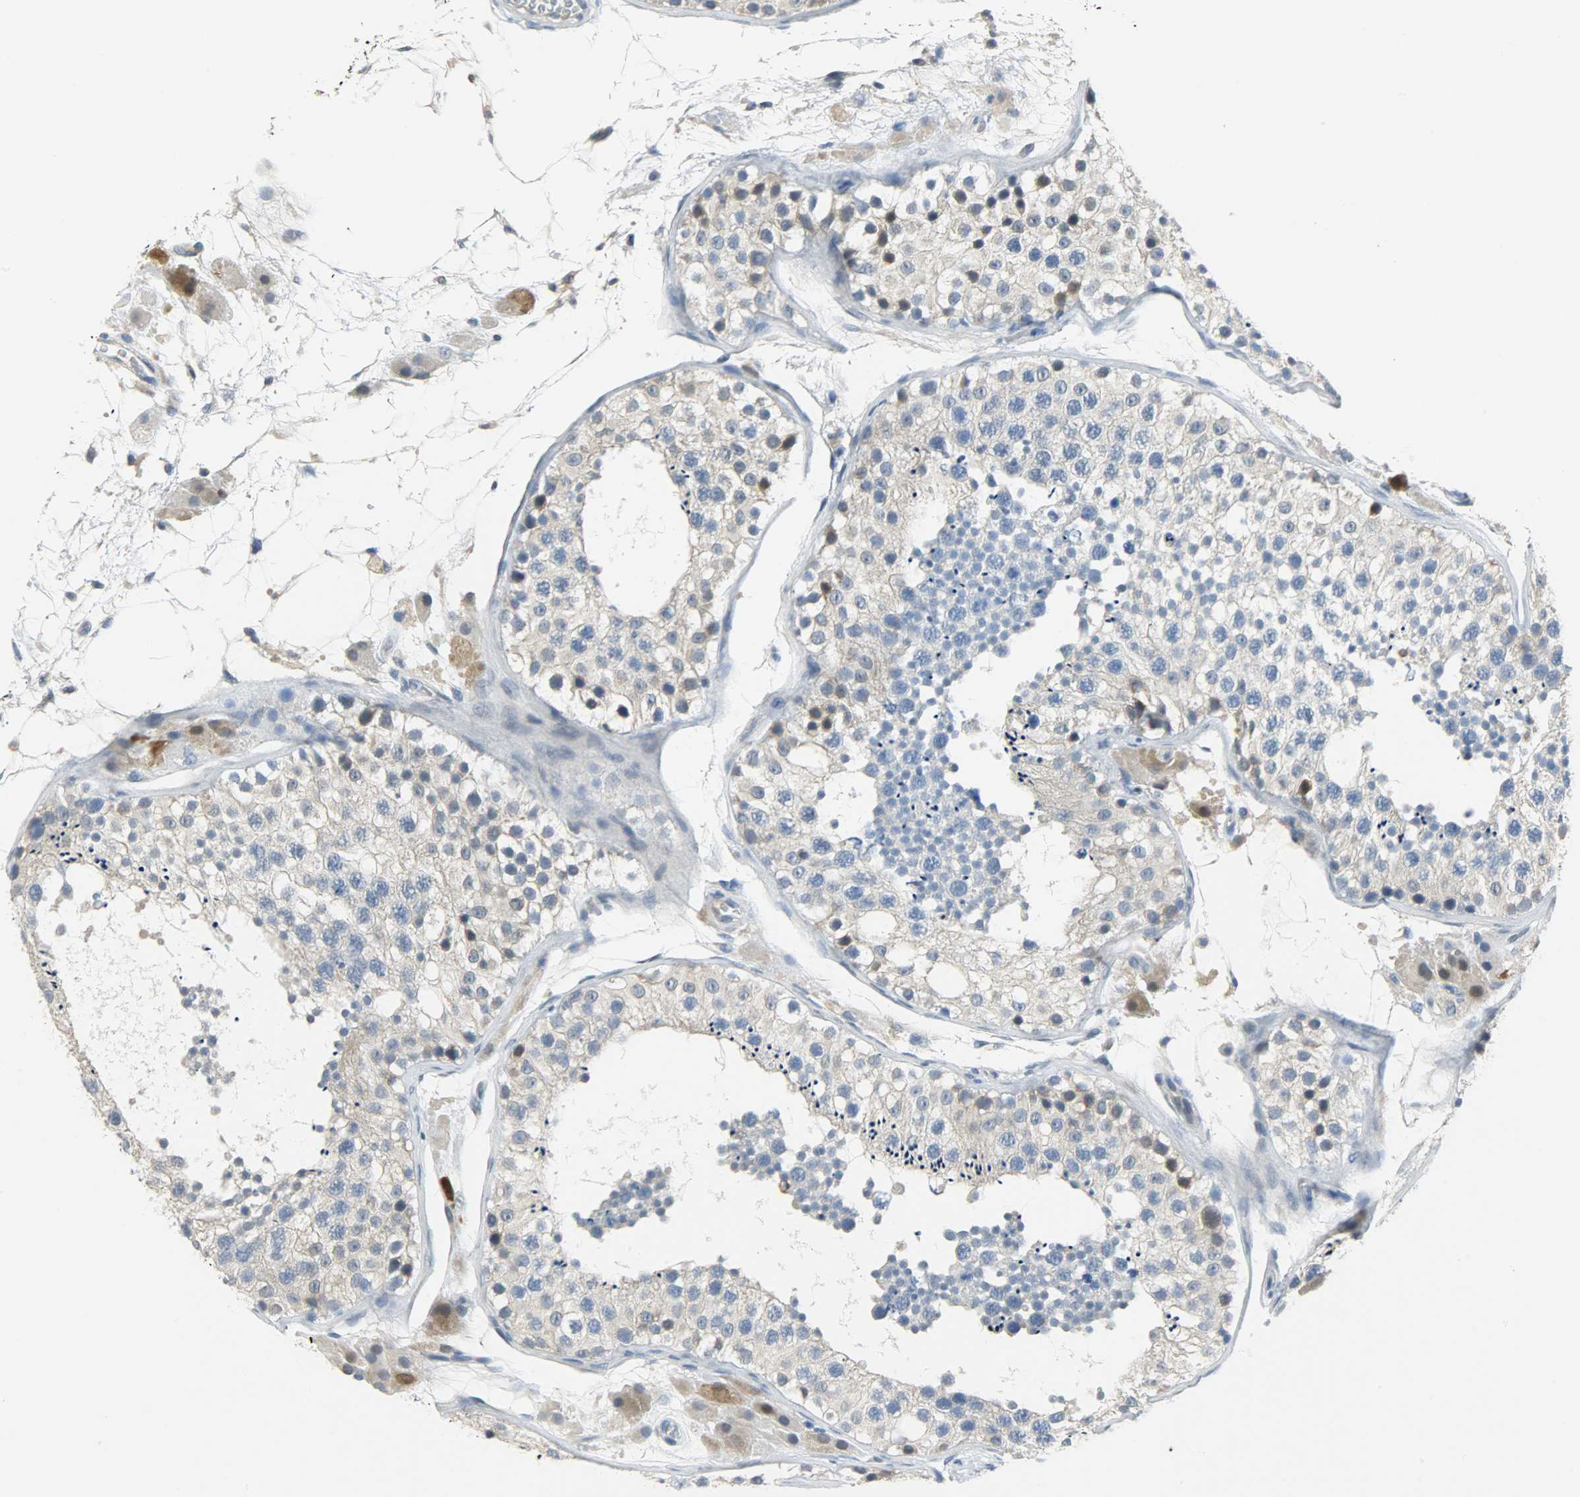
{"staining": {"intensity": "weak", "quantity": "<25%", "location": "nuclear"}, "tissue": "testis", "cell_type": "Cells in seminiferous ducts", "image_type": "normal", "snomed": [{"axis": "morphology", "description": "Normal tissue, NOS"}, {"axis": "topography", "description": "Testis"}], "caption": "High power microscopy photomicrograph of an IHC micrograph of benign testis, revealing no significant expression in cells in seminiferous ducts.", "gene": "EIF4EBP1", "patient": {"sex": "male", "age": 26}}